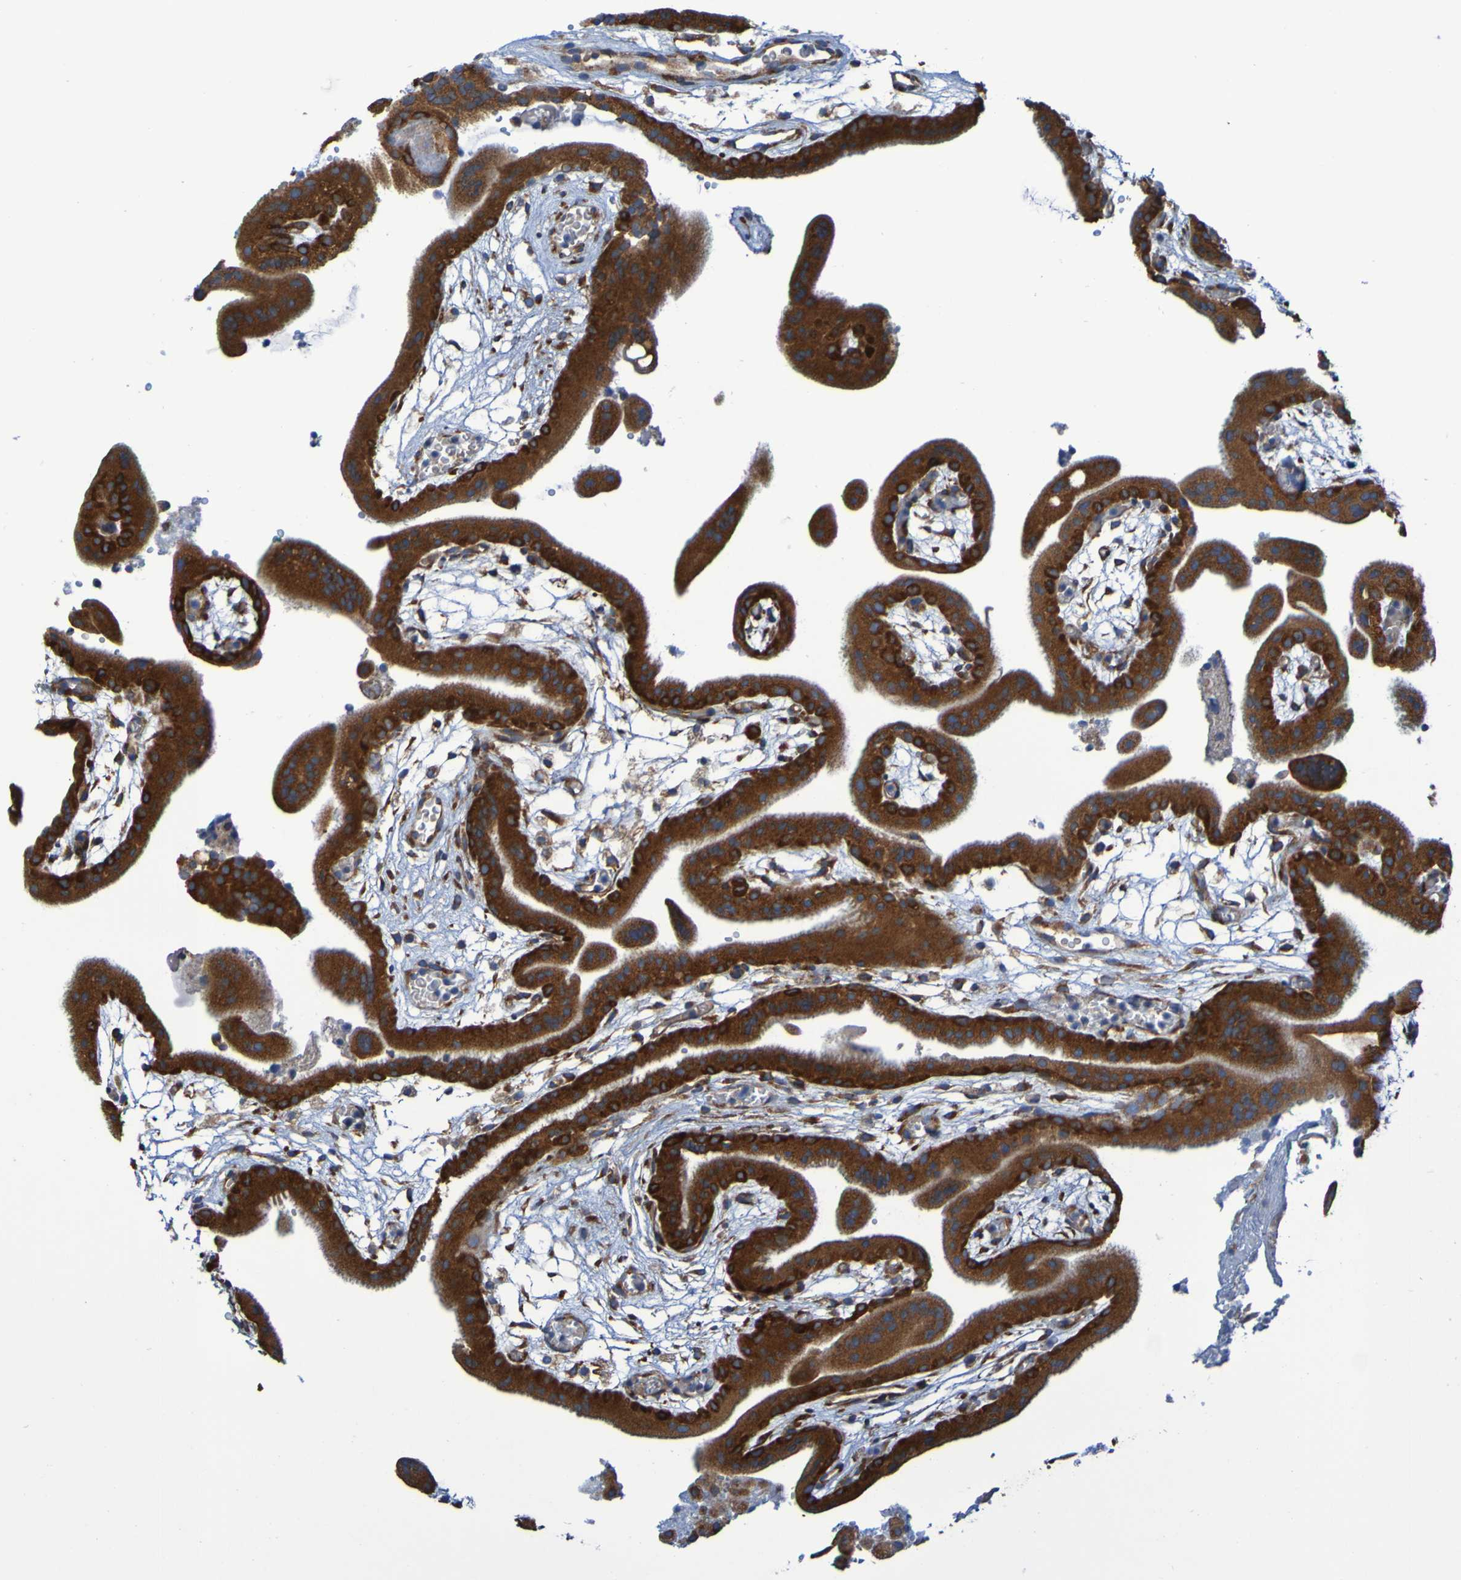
{"staining": {"intensity": "strong", "quantity": ">75%", "location": "cytoplasmic/membranous"}, "tissue": "placenta", "cell_type": "Trophoblastic cells", "image_type": "normal", "snomed": [{"axis": "morphology", "description": "Normal tissue, NOS"}, {"axis": "topography", "description": "Placenta"}], "caption": "Placenta stained with a brown dye exhibits strong cytoplasmic/membranous positive expression in approximately >75% of trophoblastic cells.", "gene": "FKBP3", "patient": {"sex": "female", "age": 18}}